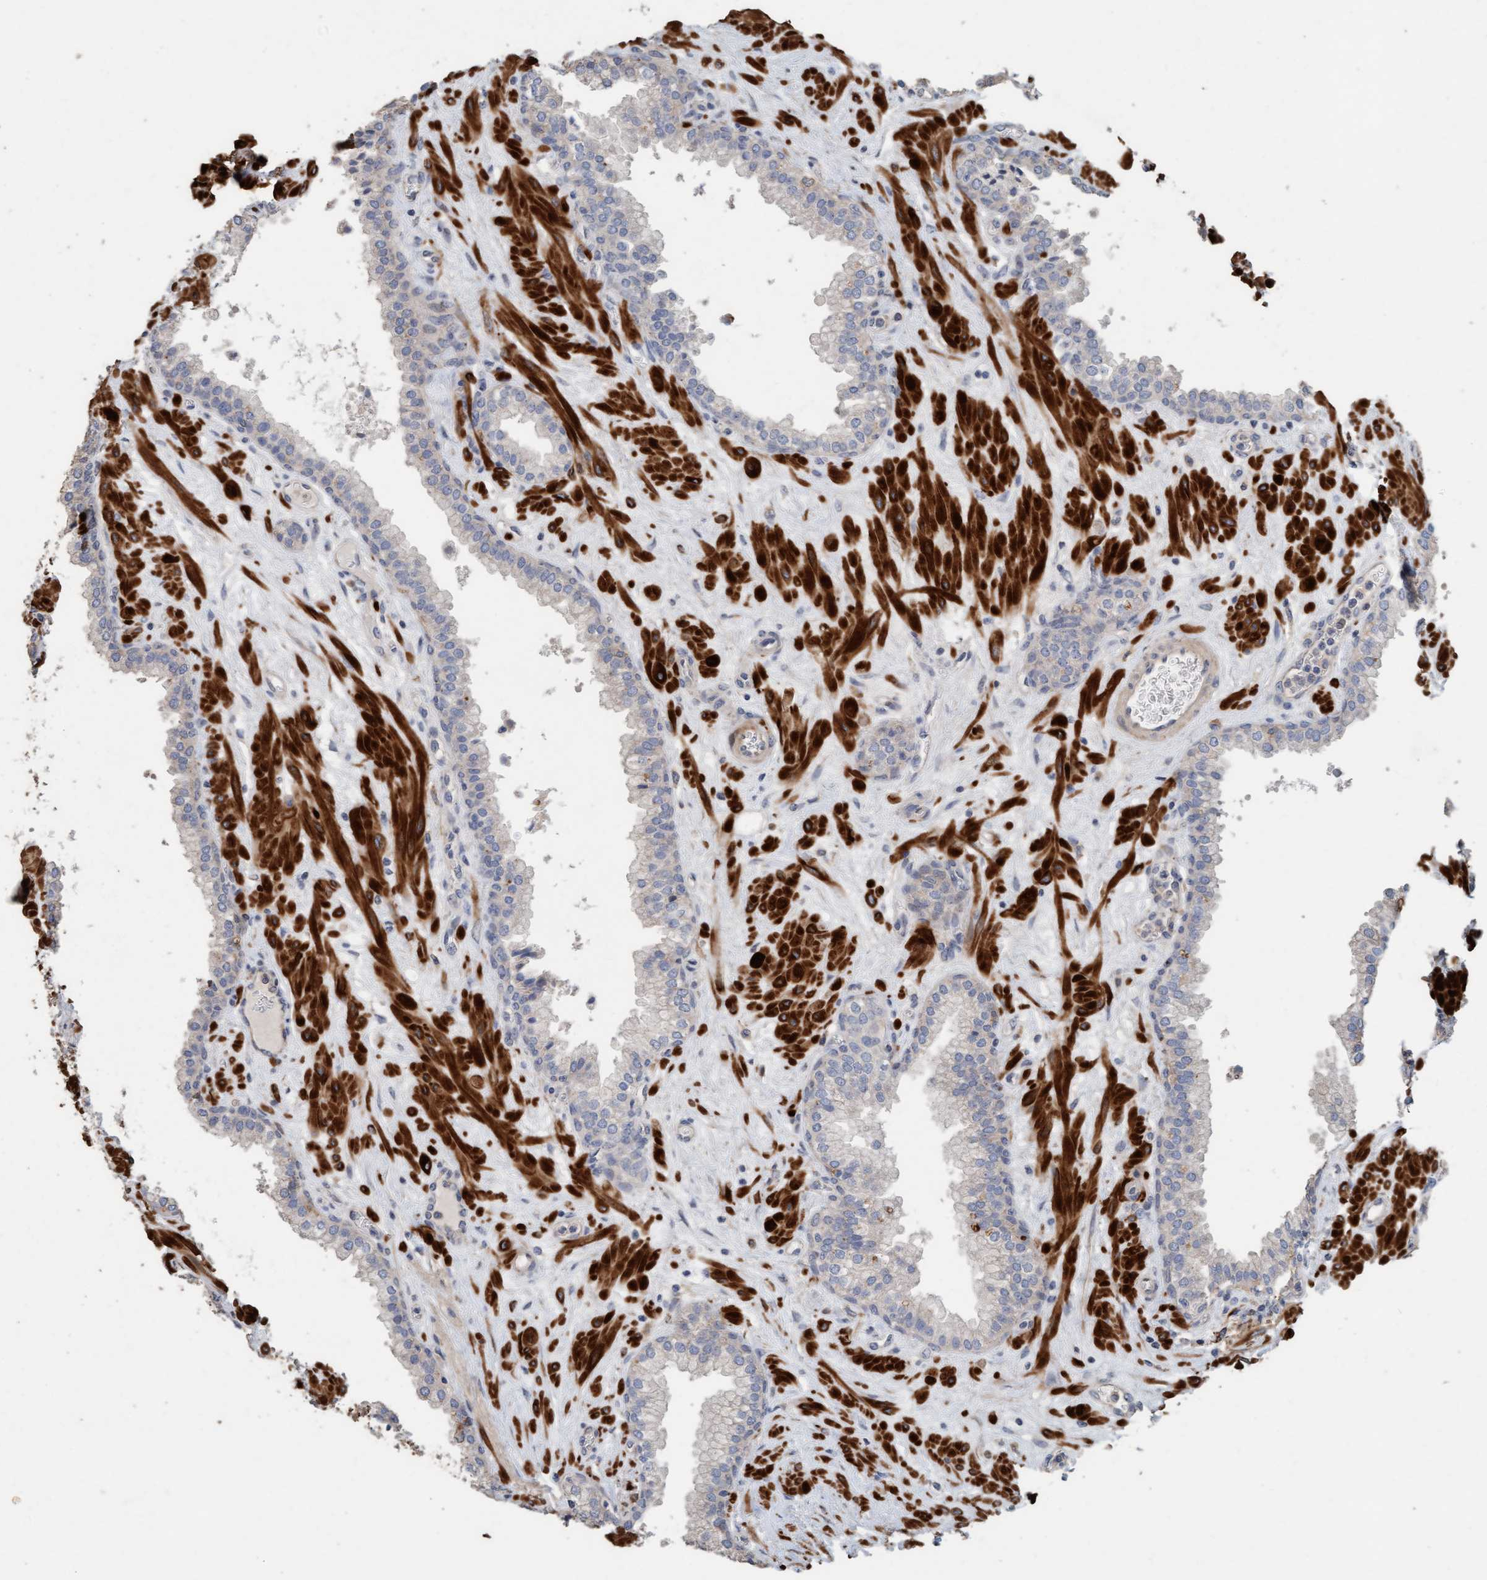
{"staining": {"intensity": "weak", "quantity": "<25%", "location": "cytoplasmic/membranous"}, "tissue": "prostate", "cell_type": "Glandular cells", "image_type": "normal", "snomed": [{"axis": "morphology", "description": "Normal tissue, NOS"}, {"axis": "morphology", "description": "Urothelial carcinoma, Low grade"}, {"axis": "topography", "description": "Urinary bladder"}, {"axis": "topography", "description": "Prostate"}], "caption": "DAB (3,3'-diaminobenzidine) immunohistochemical staining of benign human prostate demonstrates no significant positivity in glandular cells.", "gene": "LONRF1", "patient": {"sex": "male", "age": 60}}